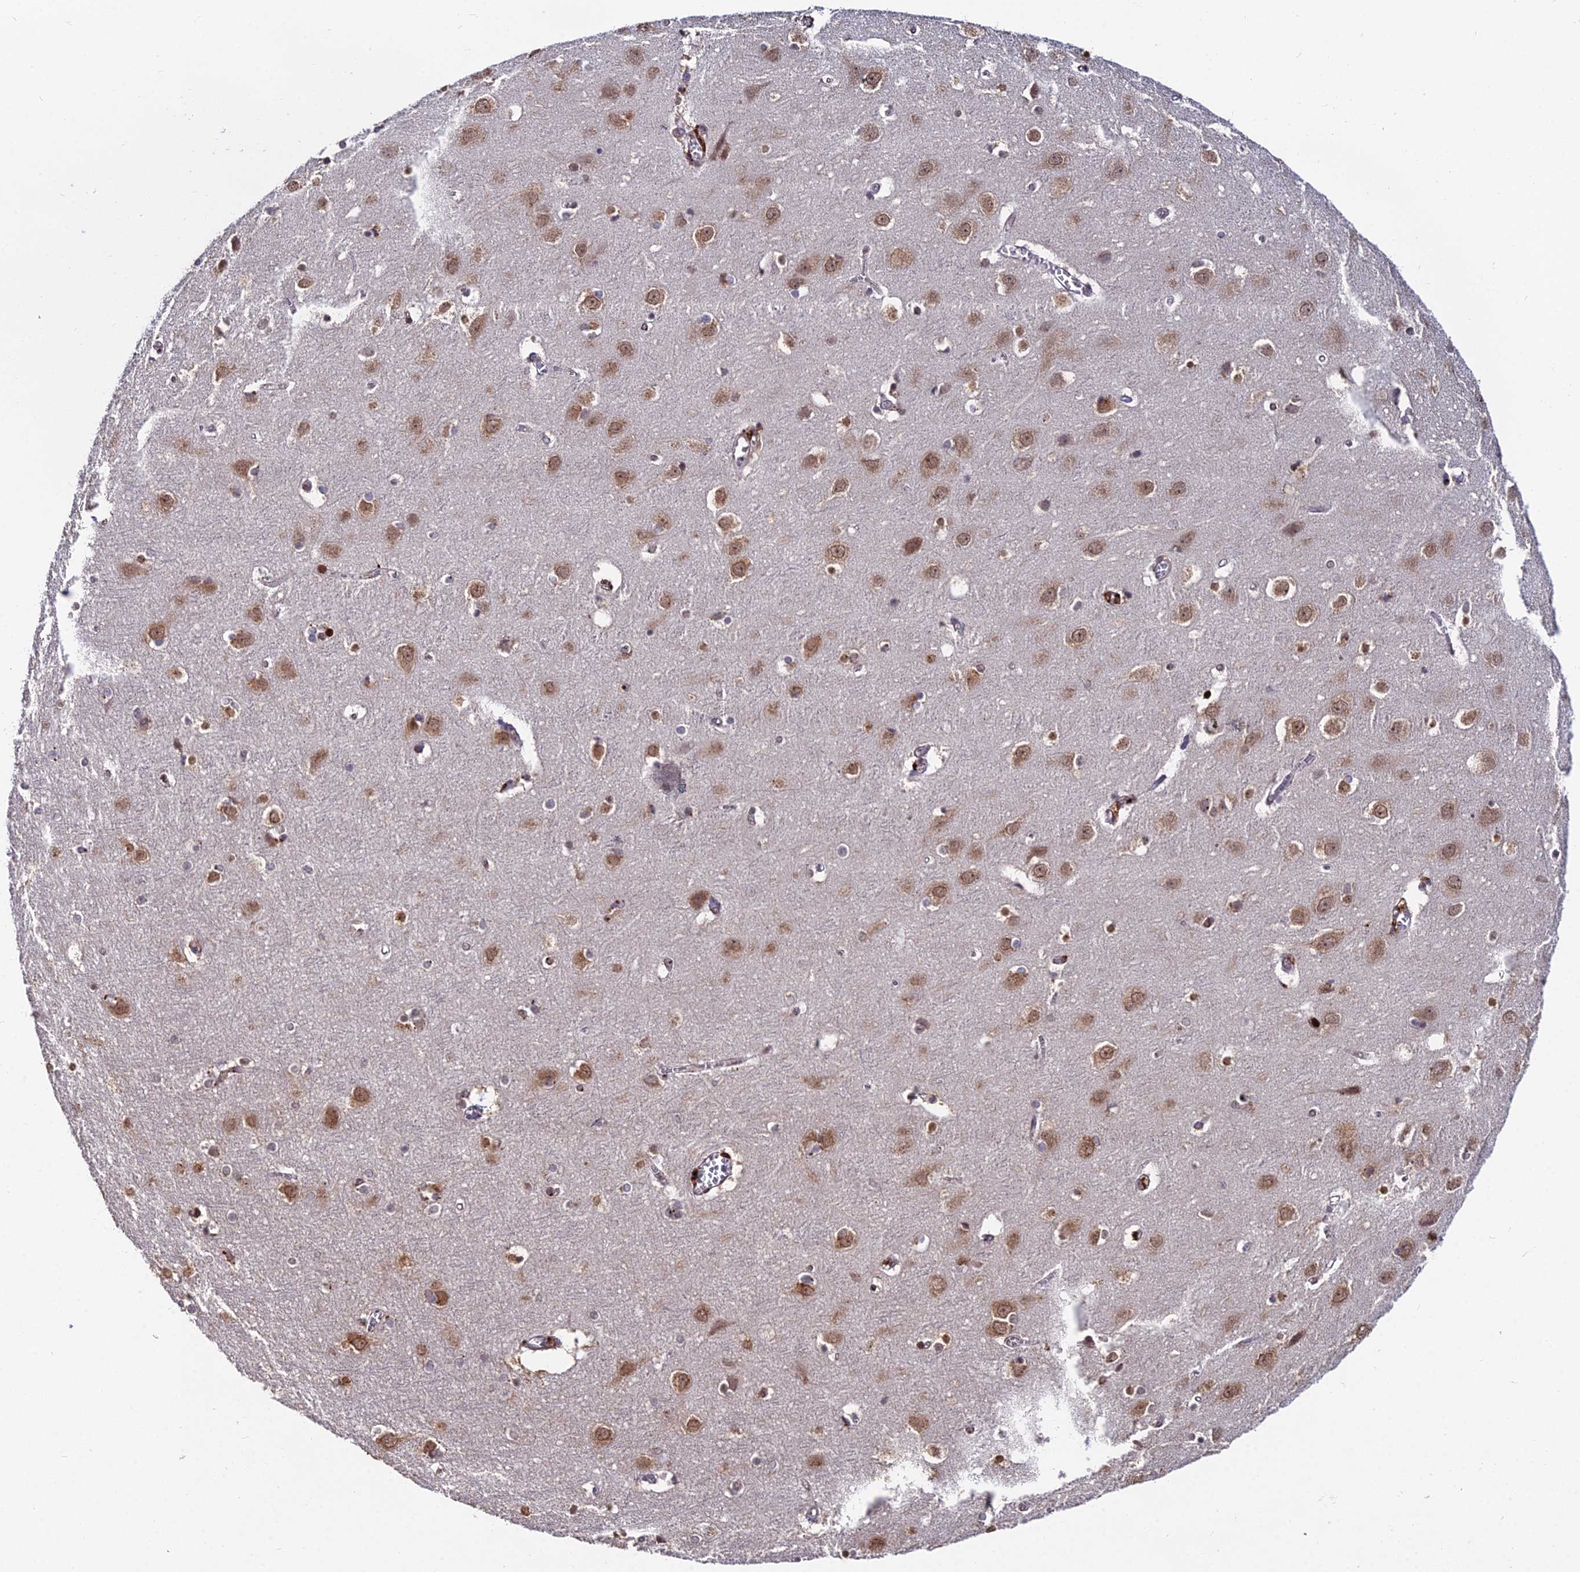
{"staining": {"intensity": "strong", "quantity": "25%-75%", "location": "cytoplasmic/membranous,nuclear"}, "tissue": "cerebral cortex", "cell_type": "Endothelial cells", "image_type": "normal", "snomed": [{"axis": "morphology", "description": "Normal tissue, NOS"}, {"axis": "topography", "description": "Cerebral cortex"}], "caption": "Immunohistochemistry (IHC) photomicrograph of benign human cerebral cortex stained for a protein (brown), which reveals high levels of strong cytoplasmic/membranous,nuclear positivity in about 25%-75% of endothelial cells.", "gene": "RBMS2", "patient": {"sex": "male", "age": 54}}